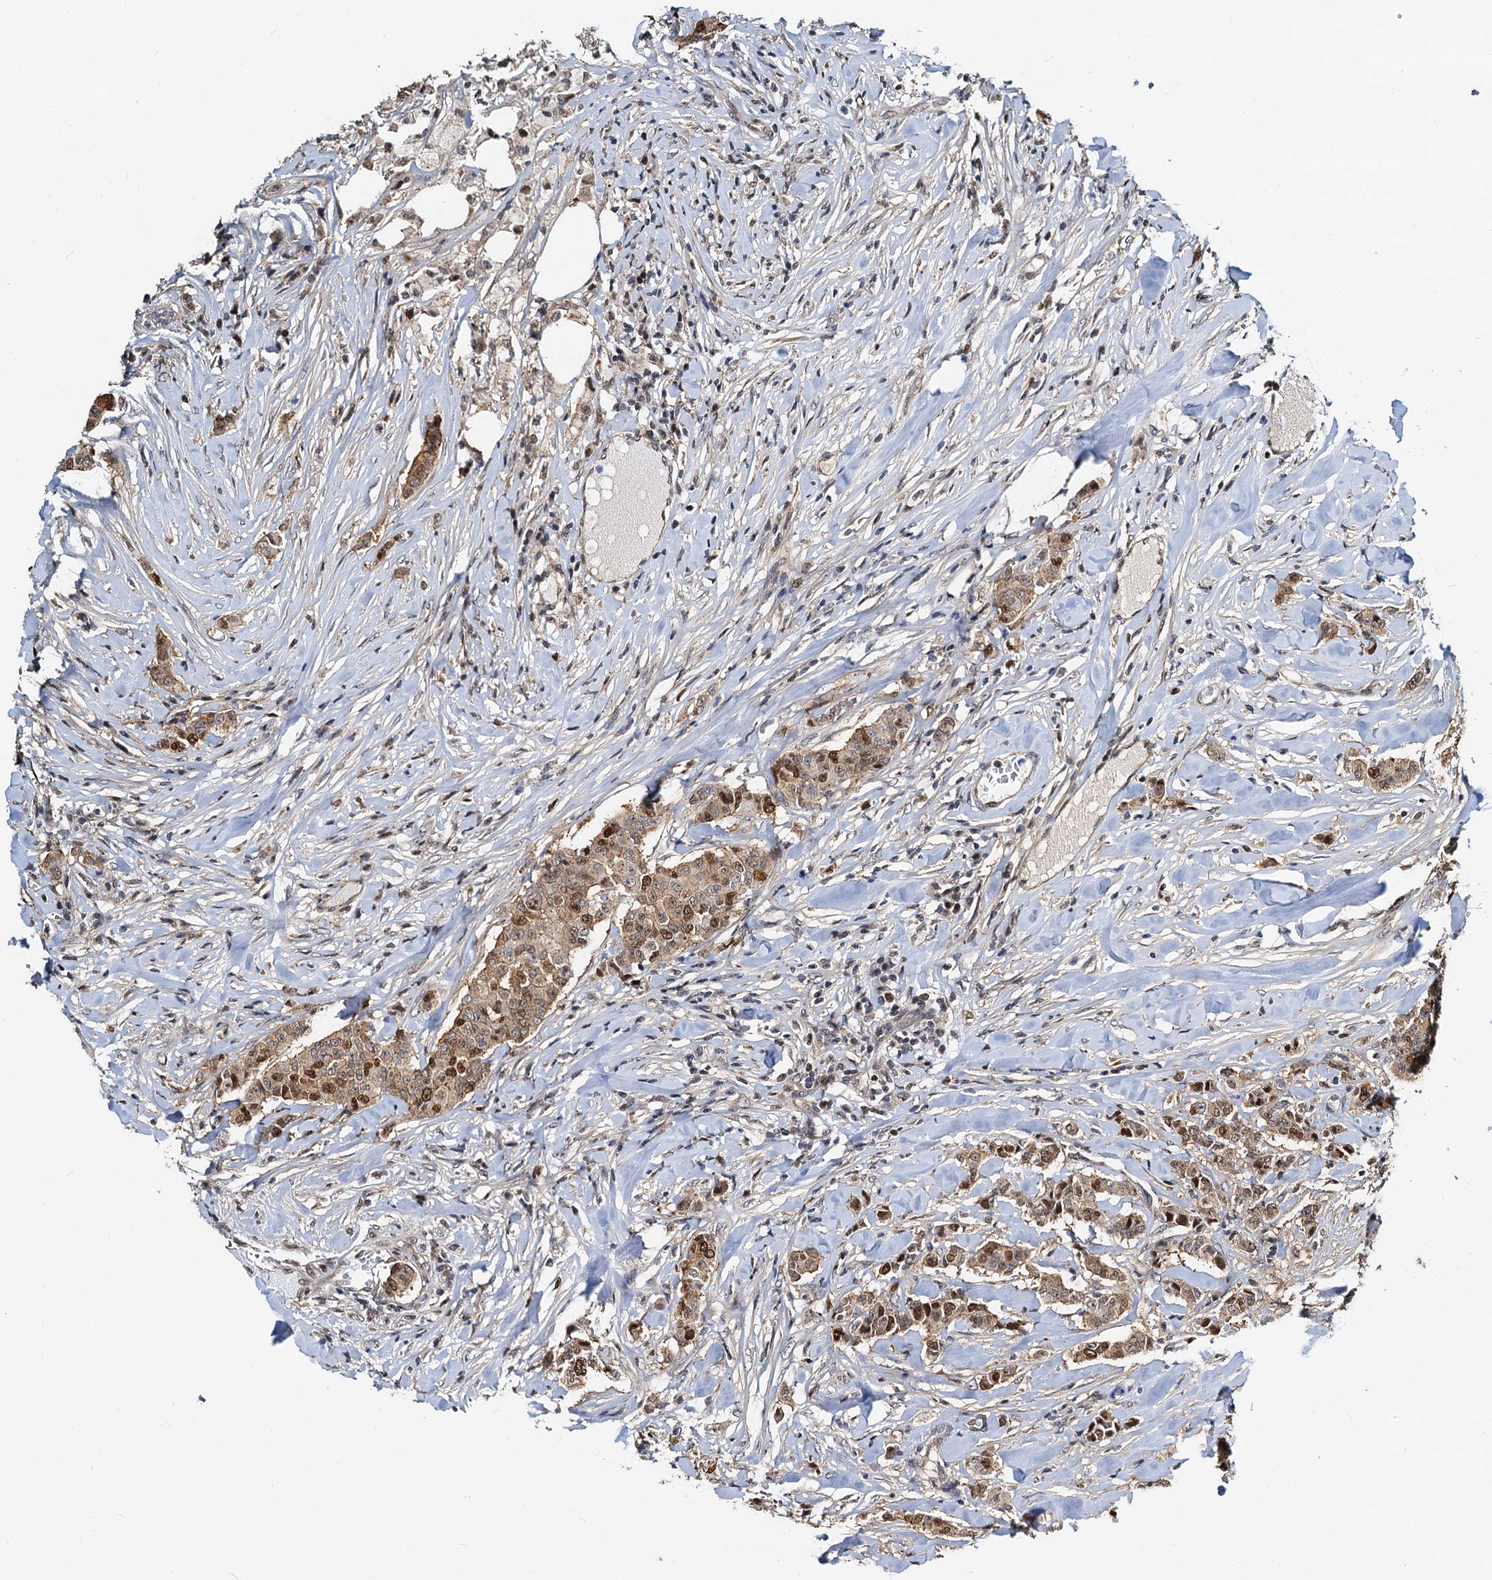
{"staining": {"intensity": "strong", "quantity": ">75%", "location": "cytoplasmic/membranous,nuclear"}, "tissue": "breast cancer", "cell_type": "Tumor cells", "image_type": "cancer", "snomed": [{"axis": "morphology", "description": "Duct carcinoma"}, {"axis": "topography", "description": "Breast"}], "caption": "Protein positivity by IHC demonstrates strong cytoplasmic/membranous and nuclear staining in about >75% of tumor cells in breast cancer. The staining is performed using DAB (3,3'-diaminobenzidine) brown chromogen to label protein expression. The nuclei are counter-stained blue using hematoxylin.", "gene": "PTGES3", "patient": {"sex": "female", "age": 40}}